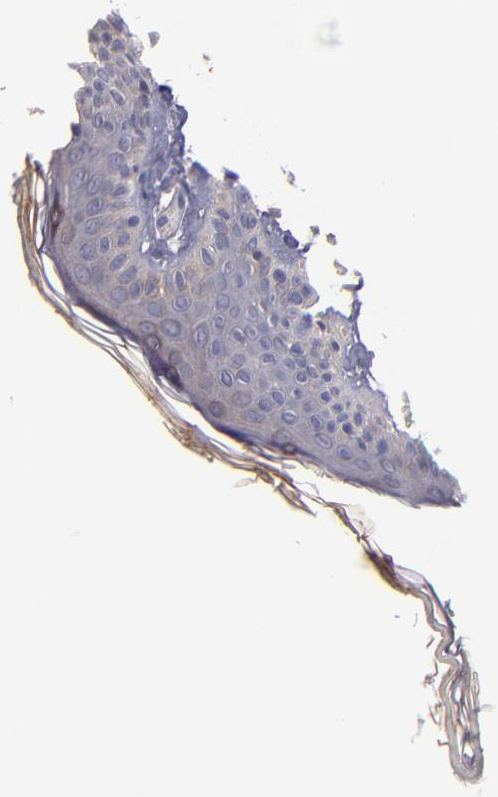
{"staining": {"intensity": "negative", "quantity": "none", "location": "none"}, "tissue": "skin", "cell_type": "Fibroblasts", "image_type": "normal", "snomed": [{"axis": "morphology", "description": "Normal tissue, NOS"}, {"axis": "topography", "description": "Skin"}], "caption": "Histopathology image shows no significant protein staining in fibroblasts of normal skin. (Brightfield microscopy of DAB immunohistochemistry (IHC) at high magnification).", "gene": "MAGEE1", "patient": {"sex": "female", "age": 4}}